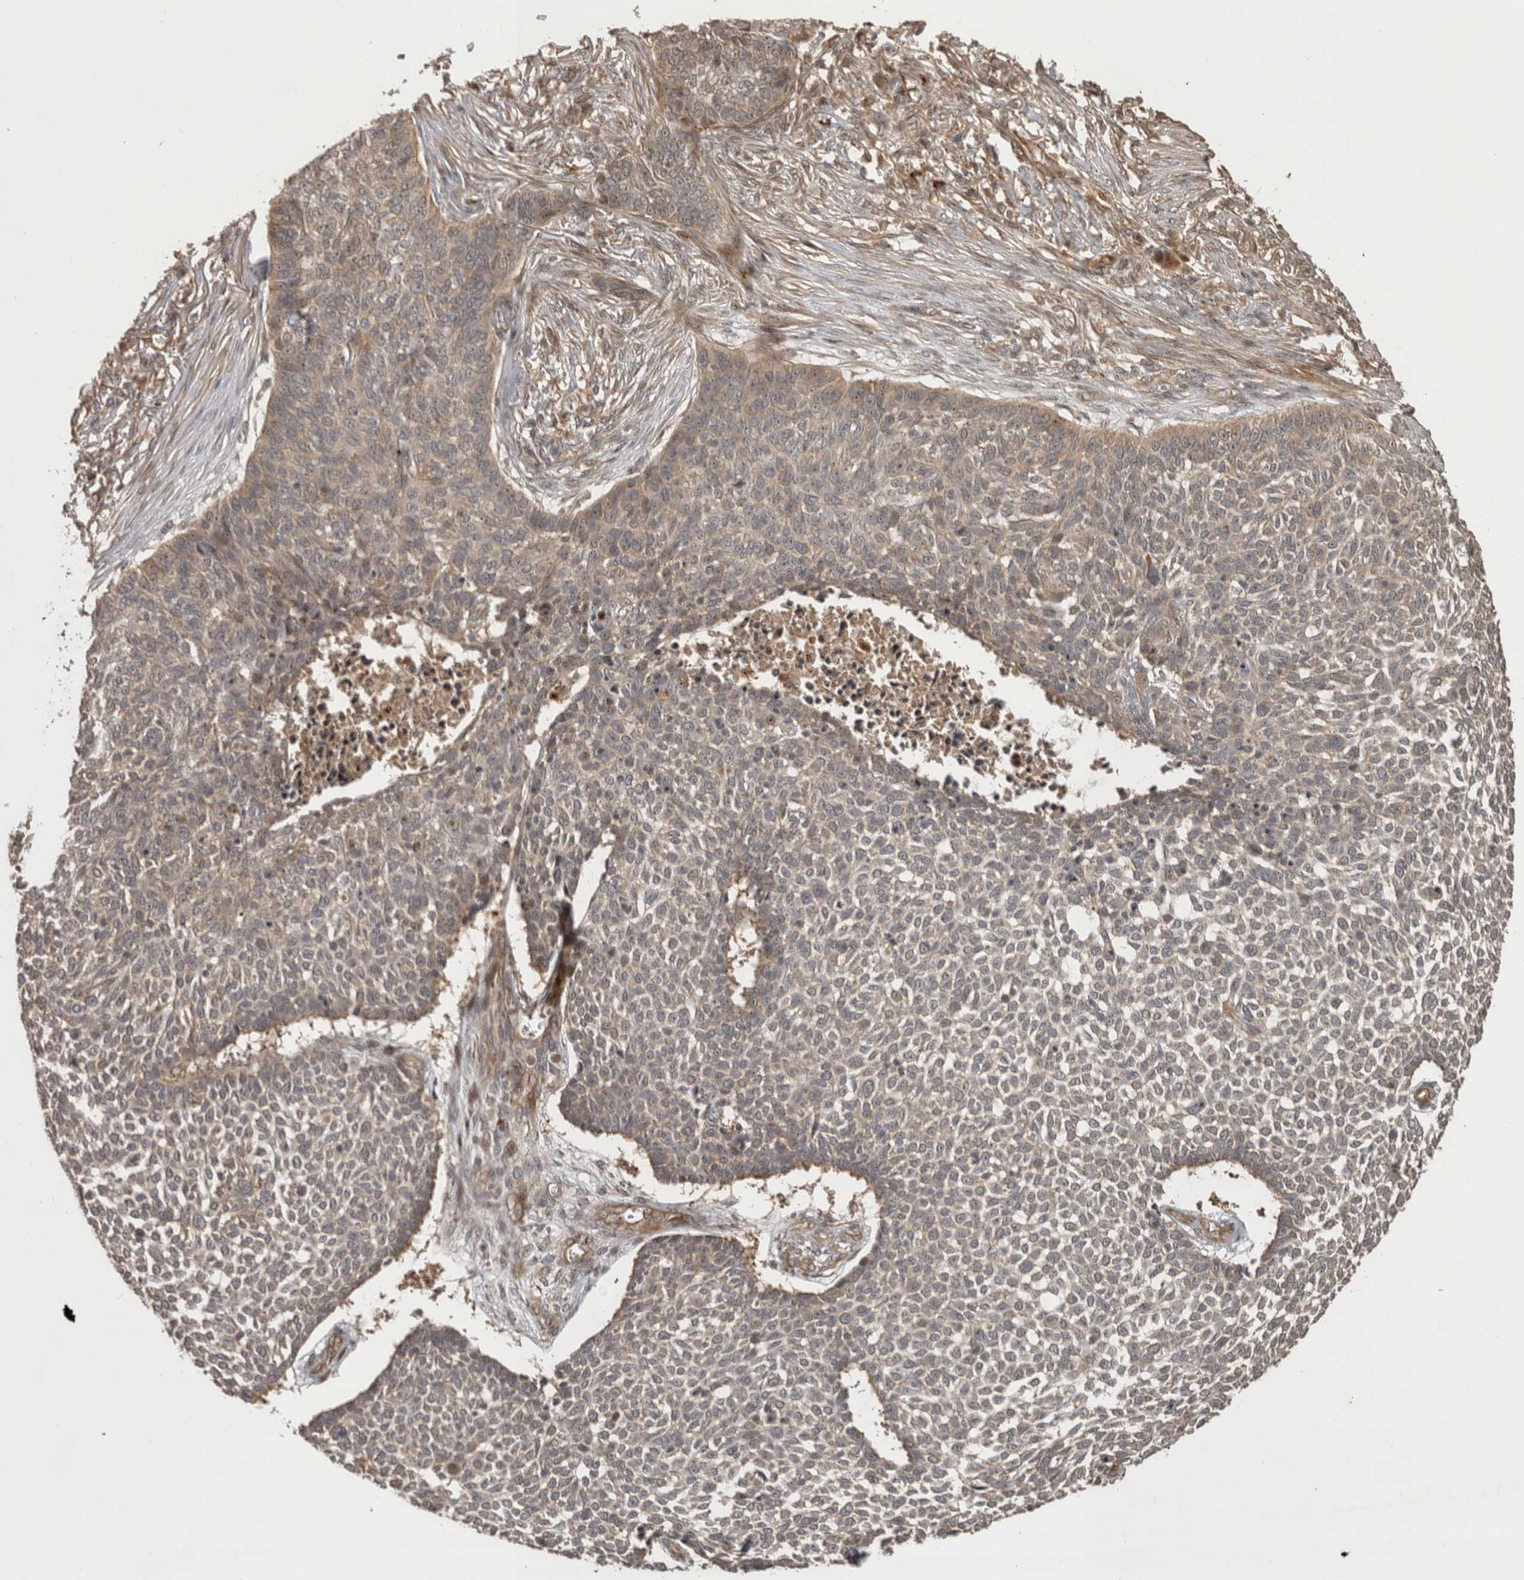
{"staining": {"intensity": "weak", "quantity": "25%-75%", "location": "cytoplasmic/membranous"}, "tissue": "skin cancer", "cell_type": "Tumor cells", "image_type": "cancer", "snomed": [{"axis": "morphology", "description": "Basal cell carcinoma"}, {"axis": "topography", "description": "Skin"}], "caption": "An immunohistochemistry (IHC) histopathology image of neoplastic tissue is shown. Protein staining in brown labels weak cytoplasmic/membranous positivity in basal cell carcinoma (skin) within tumor cells.", "gene": "PITPNC1", "patient": {"sex": "male", "age": 85}}